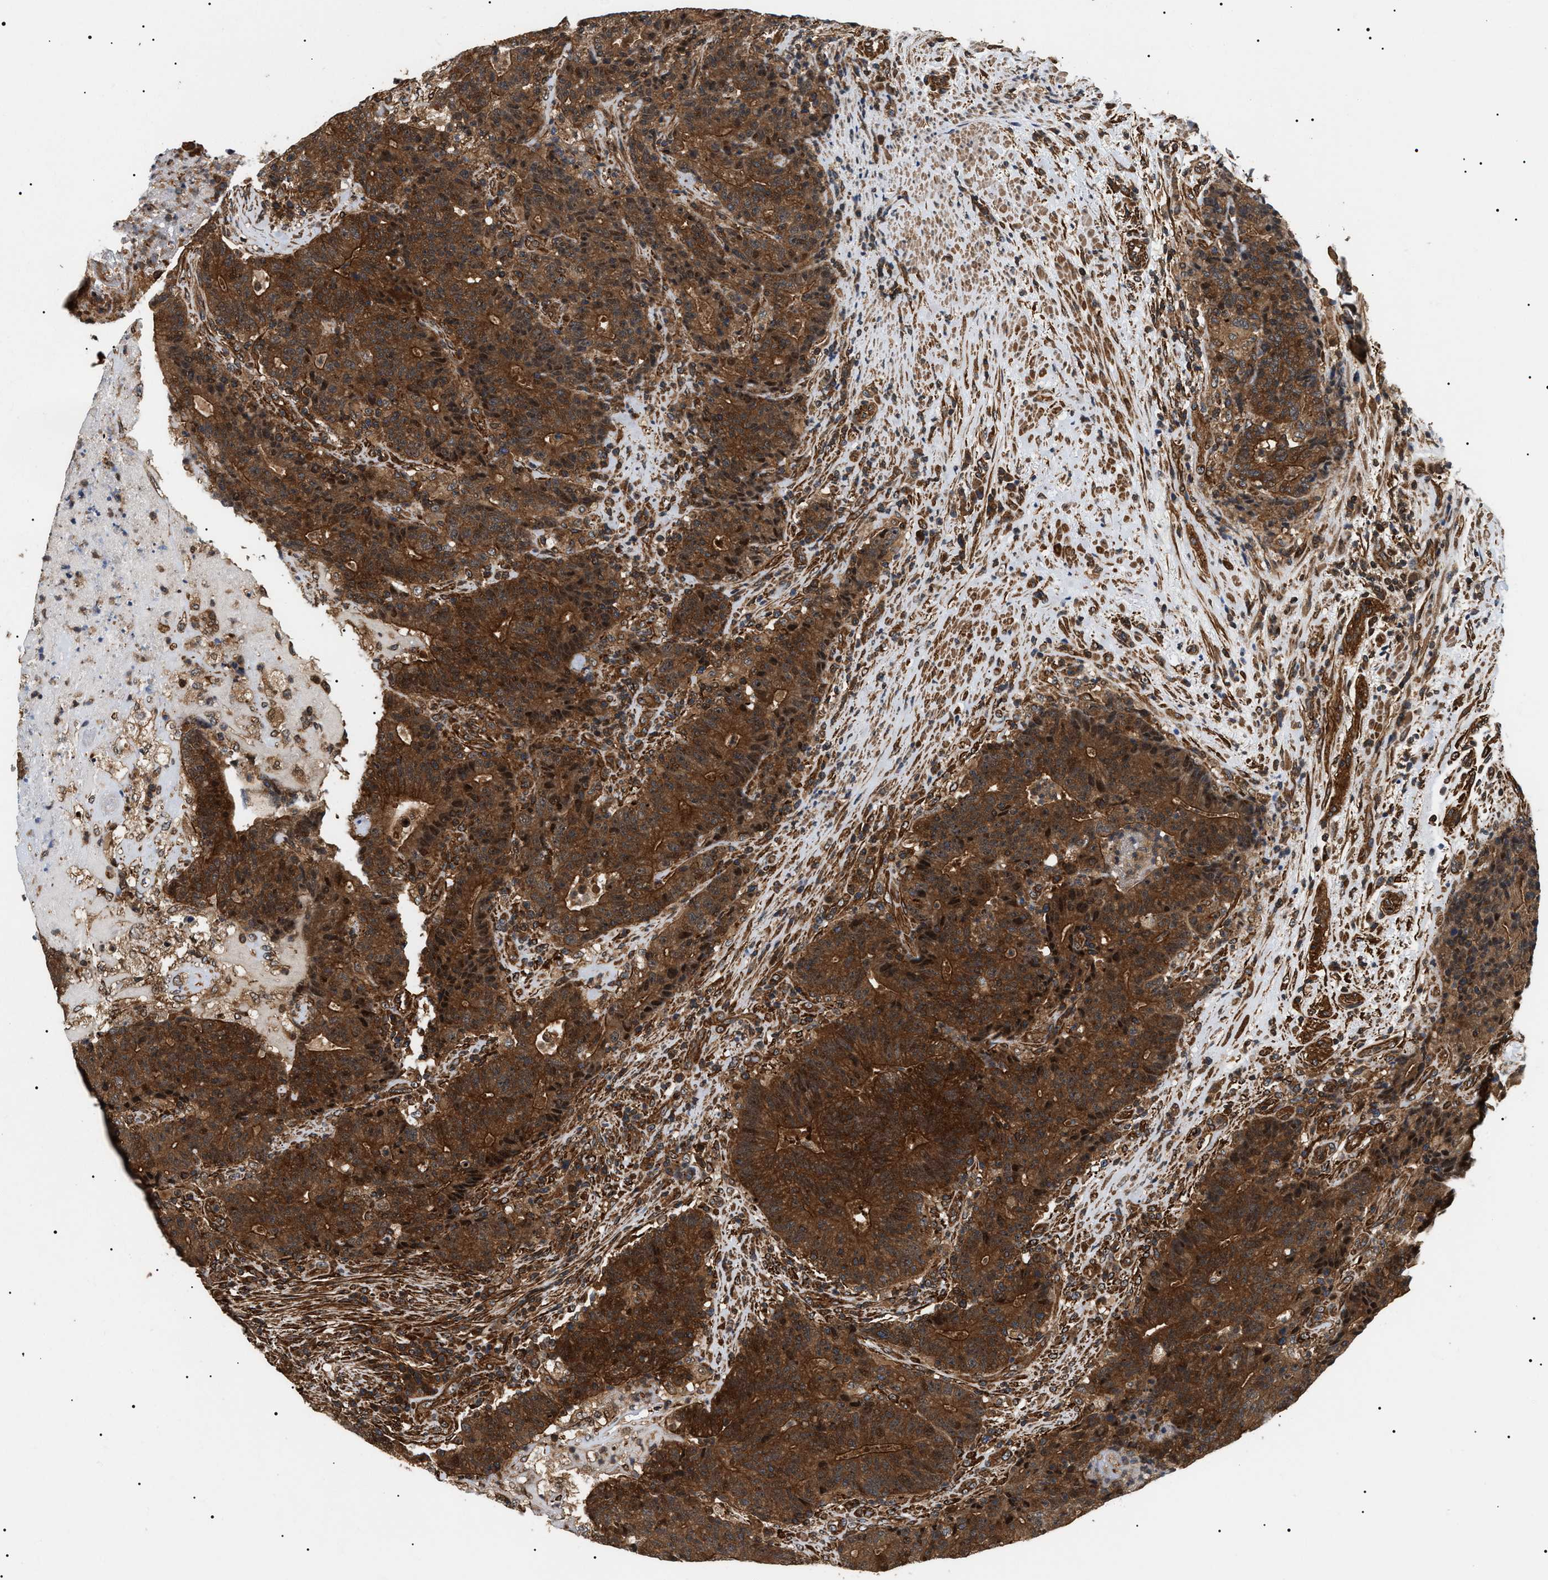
{"staining": {"intensity": "strong", "quantity": ">75%", "location": "cytoplasmic/membranous"}, "tissue": "colorectal cancer", "cell_type": "Tumor cells", "image_type": "cancer", "snomed": [{"axis": "morphology", "description": "Normal tissue, NOS"}, {"axis": "morphology", "description": "Adenocarcinoma, NOS"}, {"axis": "topography", "description": "Colon"}], "caption": "Colorectal adenocarcinoma stained with a brown dye displays strong cytoplasmic/membranous positive expression in about >75% of tumor cells.", "gene": "SH3GLB2", "patient": {"sex": "female", "age": 75}}